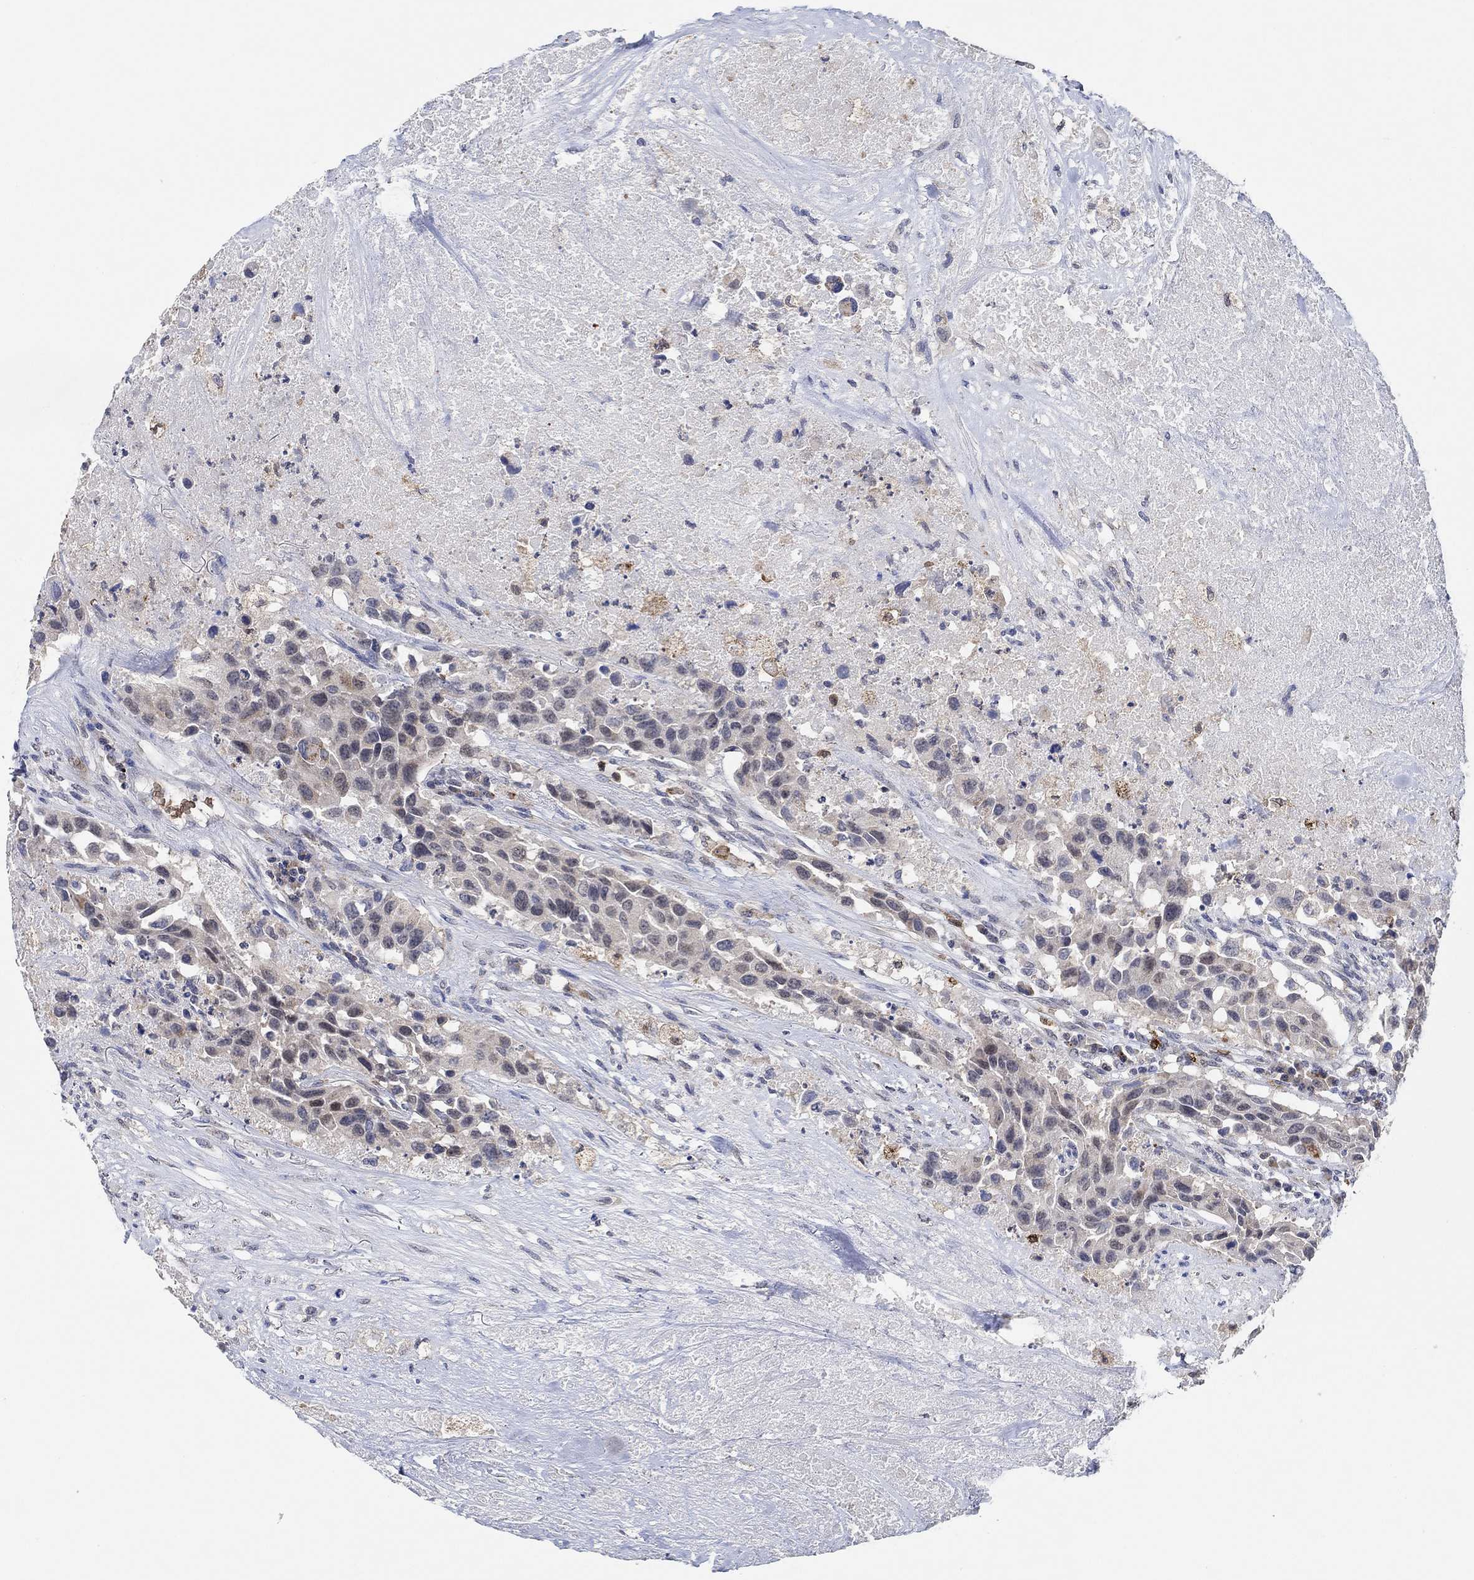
{"staining": {"intensity": "negative", "quantity": "none", "location": "none"}, "tissue": "urothelial cancer", "cell_type": "Tumor cells", "image_type": "cancer", "snomed": [{"axis": "morphology", "description": "Urothelial carcinoma, High grade"}, {"axis": "topography", "description": "Urinary bladder"}], "caption": "Tumor cells are negative for protein expression in human high-grade urothelial carcinoma.", "gene": "MPP1", "patient": {"sex": "female", "age": 73}}